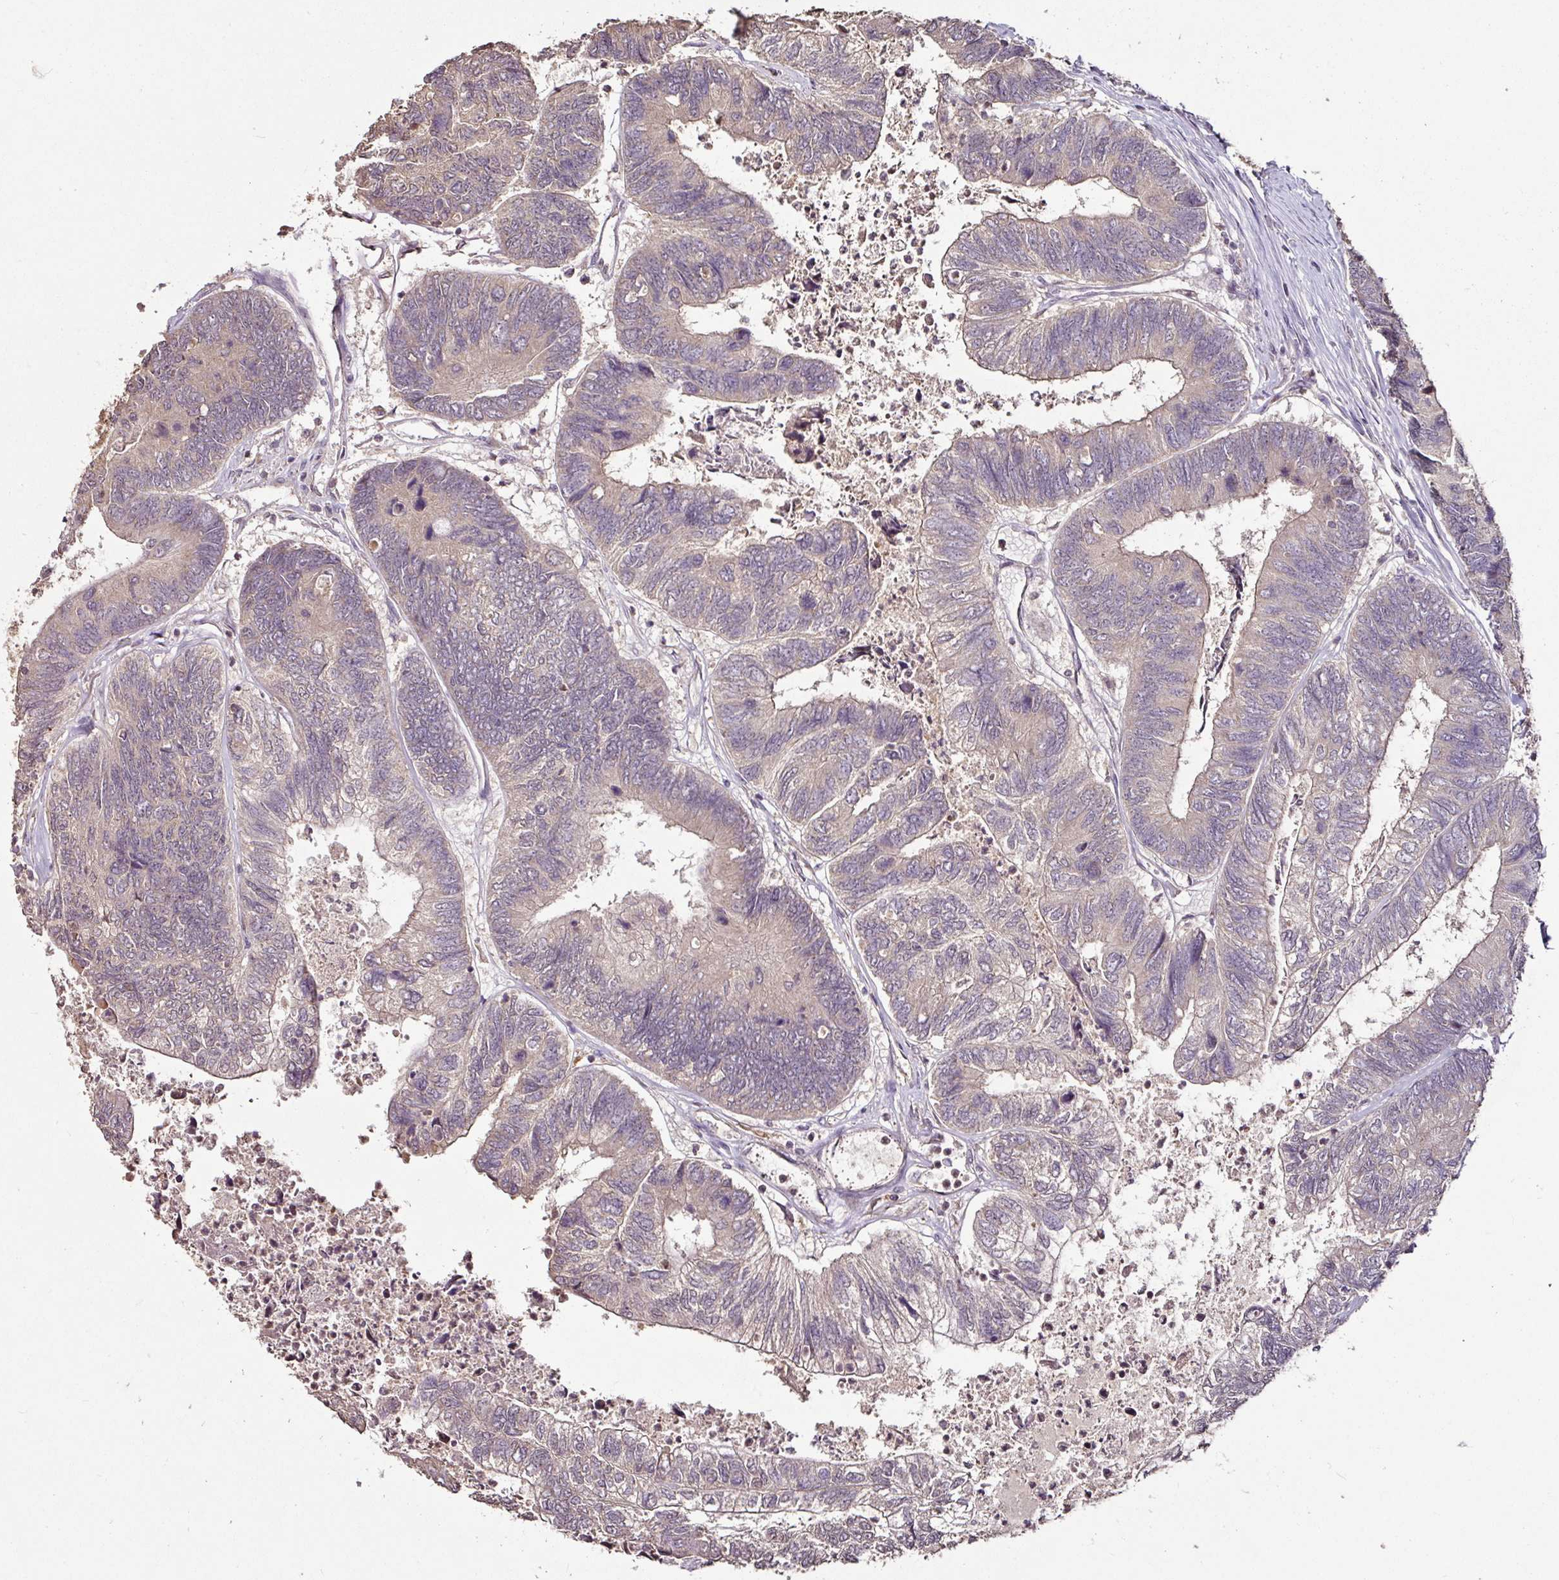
{"staining": {"intensity": "weak", "quantity": "25%-75%", "location": "cytoplasmic/membranous"}, "tissue": "colorectal cancer", "cell_type": "Tumor cells", "image_type": "cancer", "snomed": [{"axis": "morphology", "description": "Adenocarcinoma, NOS"}, {"axis": "topography", "description": "Colon"}], "caption": "Adenocarcinoma (colorectal) stained with immunohistochemistry (IHC) reveals weak cytoplasmic/membranous positivity in about 25%-75% of tumor cells.", "gene": "RPL38", "patient": {"sex": "female", "age": 67}}